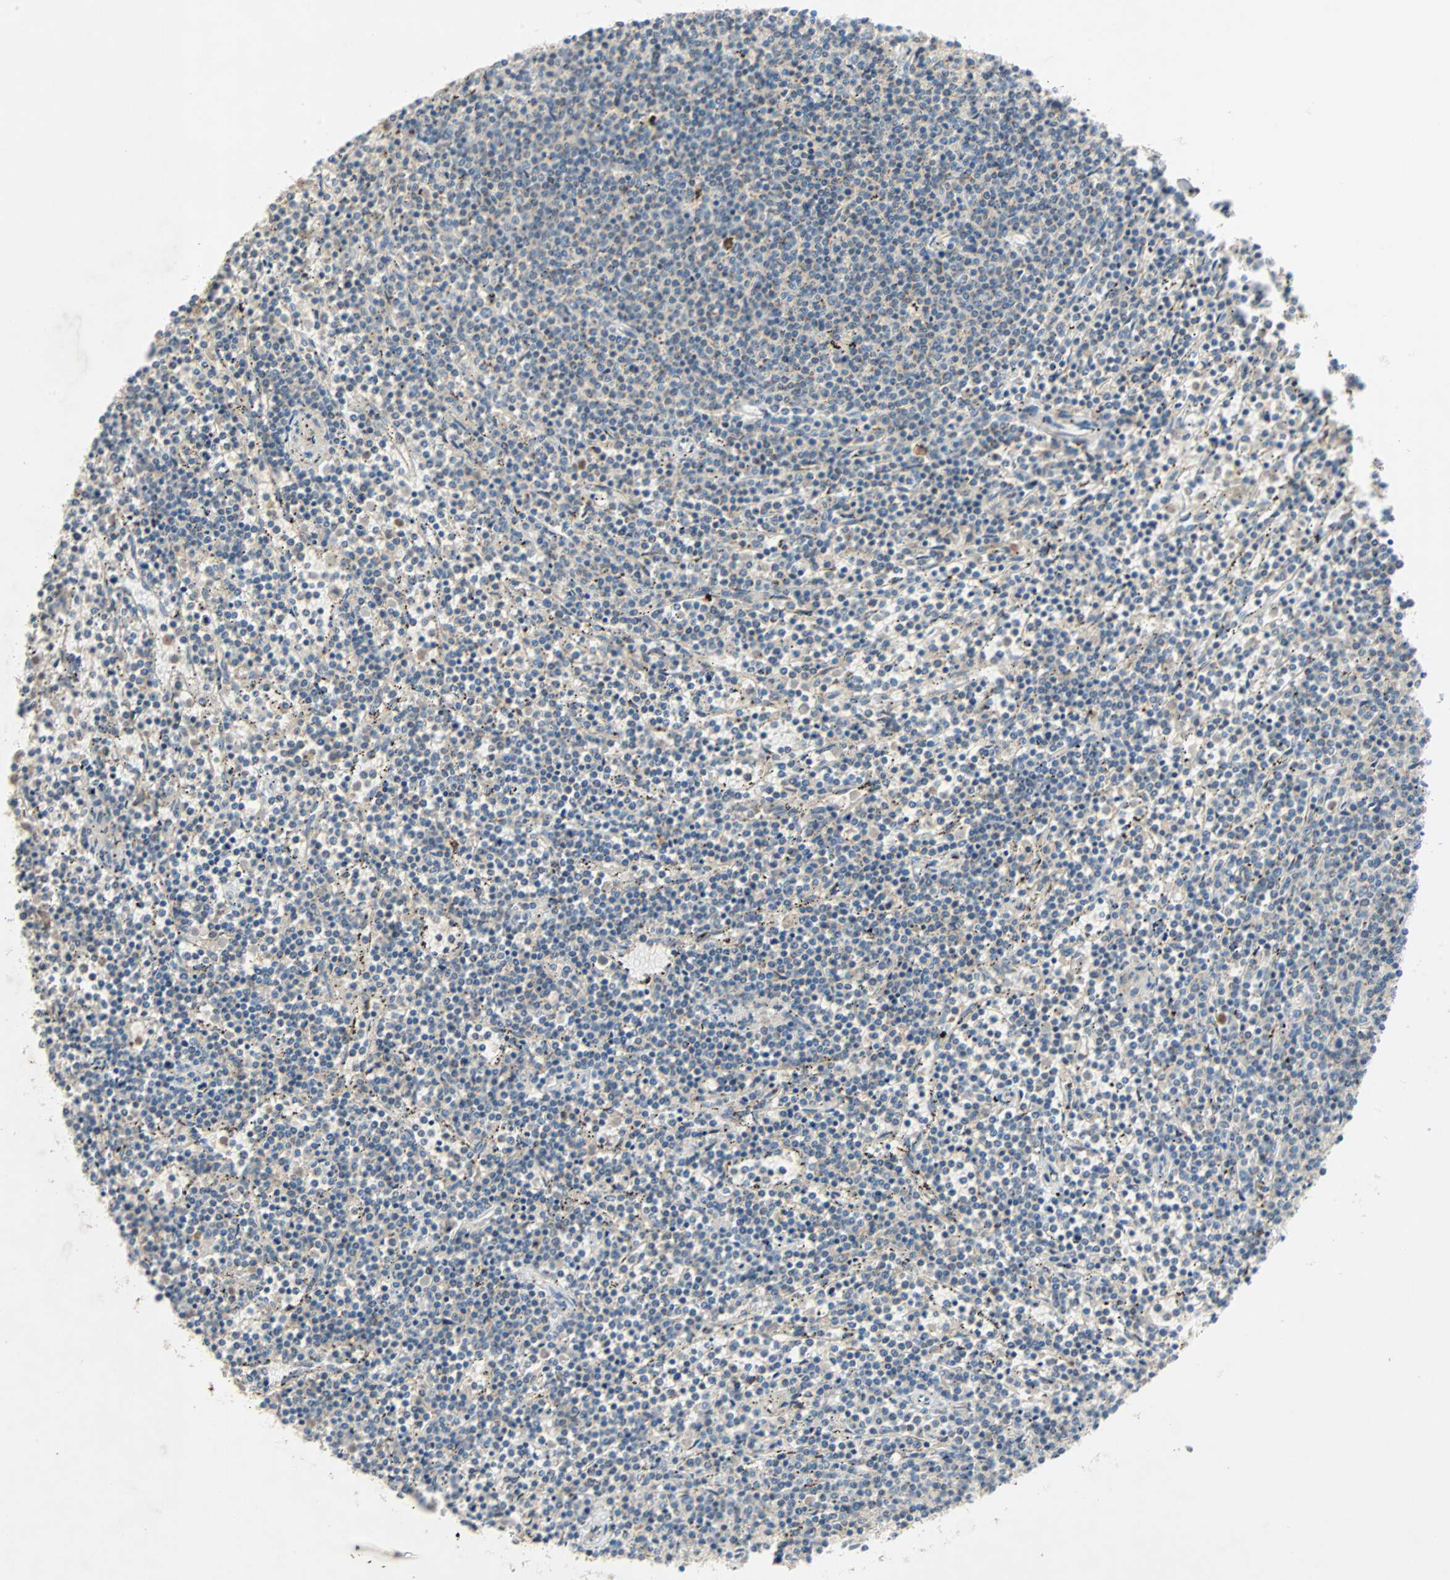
{"staining": {"intensity": "weak", "quantity": "25%-75%", "location": "cytoplasmic/membranous"}, "tissue": "lymphoma", "cell_type": "Tumor cells", "image_type": "cancer", "snomed": [{"axis": "morphology", "description": "Malignant lymphoma, non-Hodgkin's type, Low grade"}, {"axis": "topography", "description": "Spleen"}], "caption": "The photomicrograph demonstrates immunohistochemical staining of lymphoma. There is weak cytoplasmic/membranous staining is present in approximately 25%-75% of tumor cells.", "gene": "XYLT1", "patient": {"sex": "female", "age": 50}}